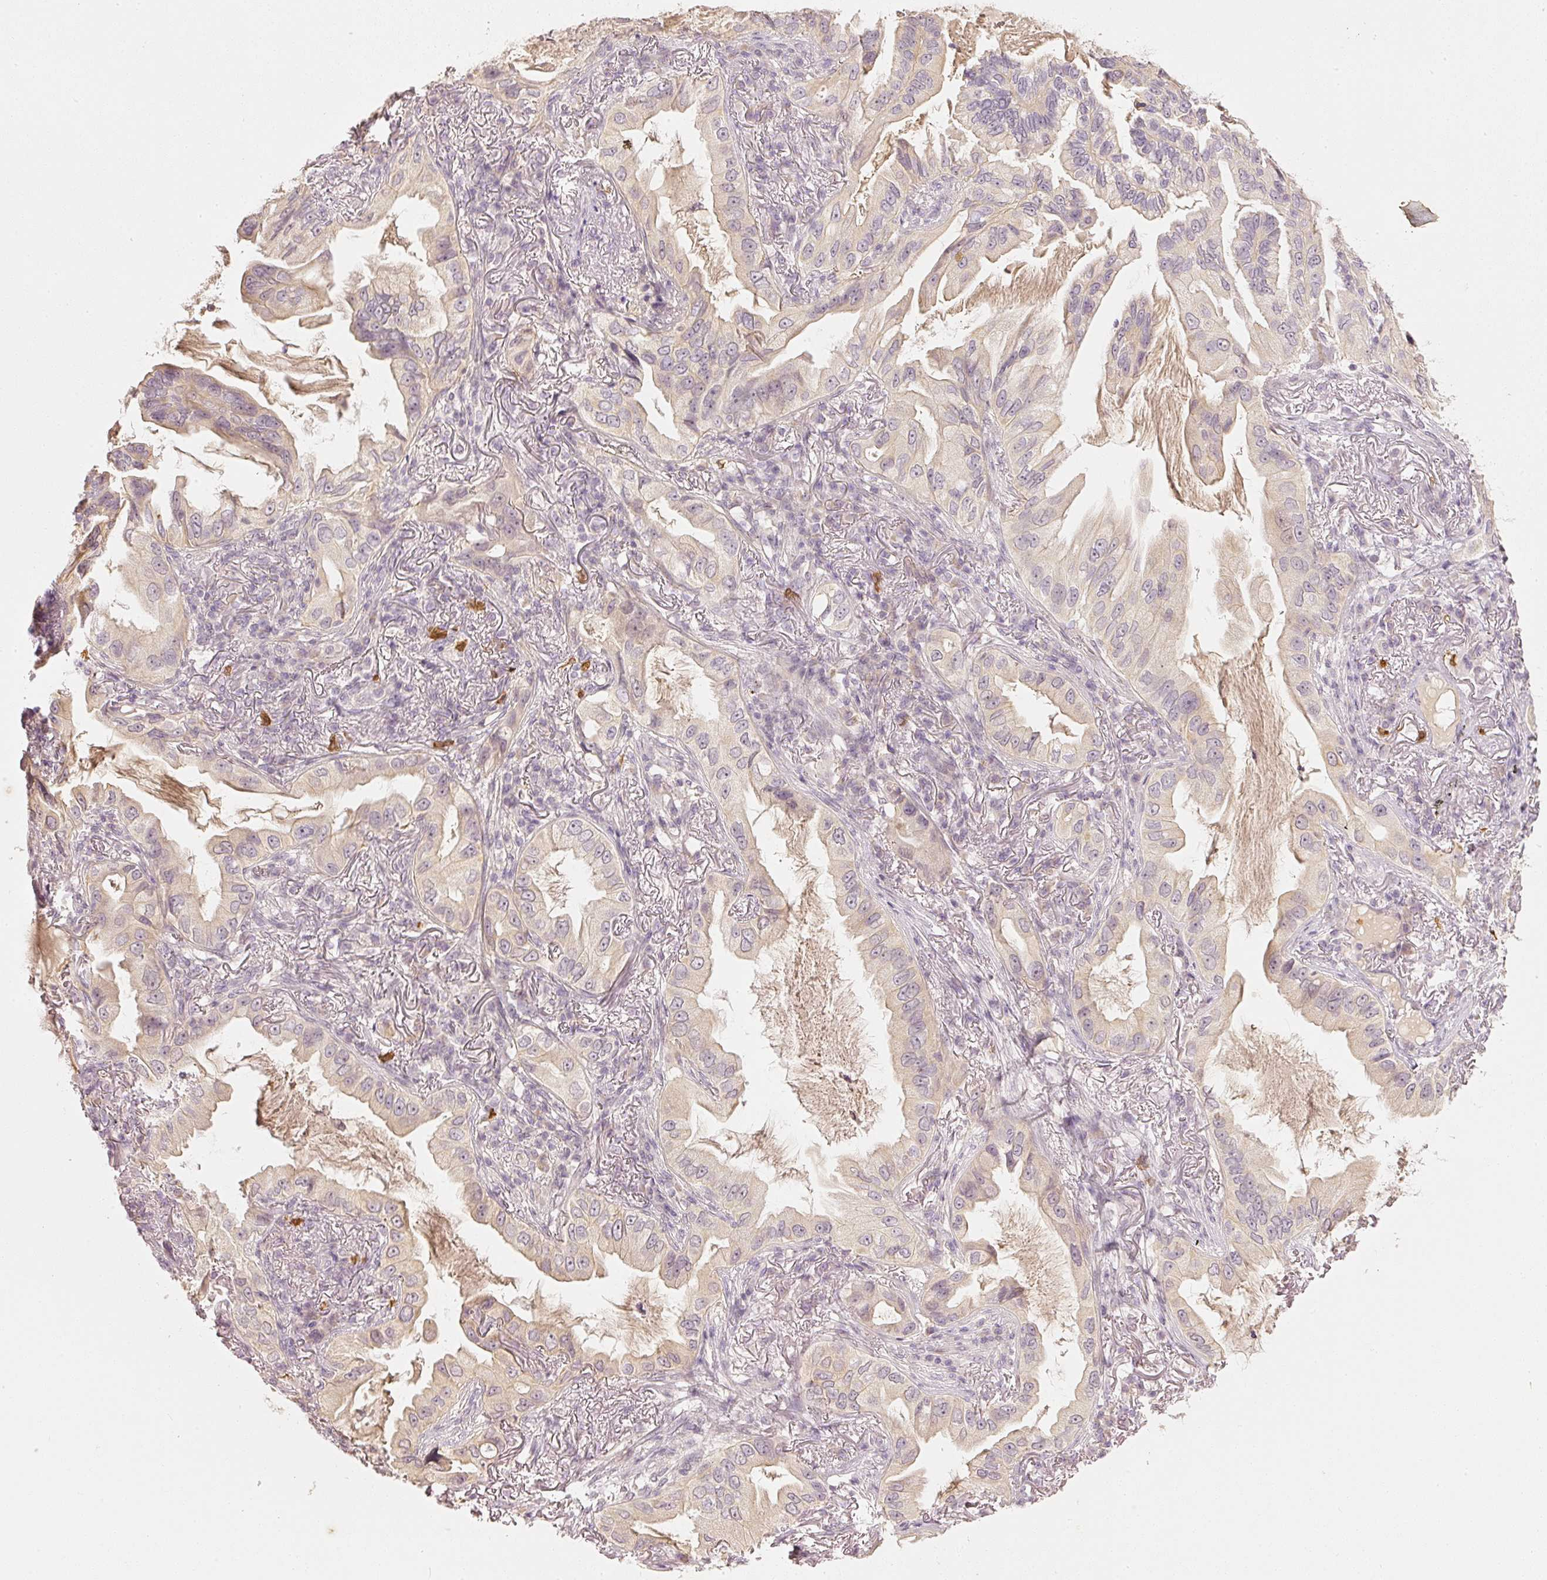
{"staining": {"intensity": "weak", "quantity": "25%-75%", "location": "cytoplasmic/membranous"}, "tissue": "lung cancer", "cell_type": "Tumor cells", "image_type": "cancer", "snomed": [{"axis": "morphology", "description": "Adenocarcinoma, NOS"}, {"axis": "topography", "description": "Lung"}], "caption": "Protein expression analysis of human lung adenocarcinoma reveals weak cytoplasmic/membranous expression in approximately 25%-75% of tumor cells.", "gene": "GZMA", "patient": {"sex": "female", "age": 69}}